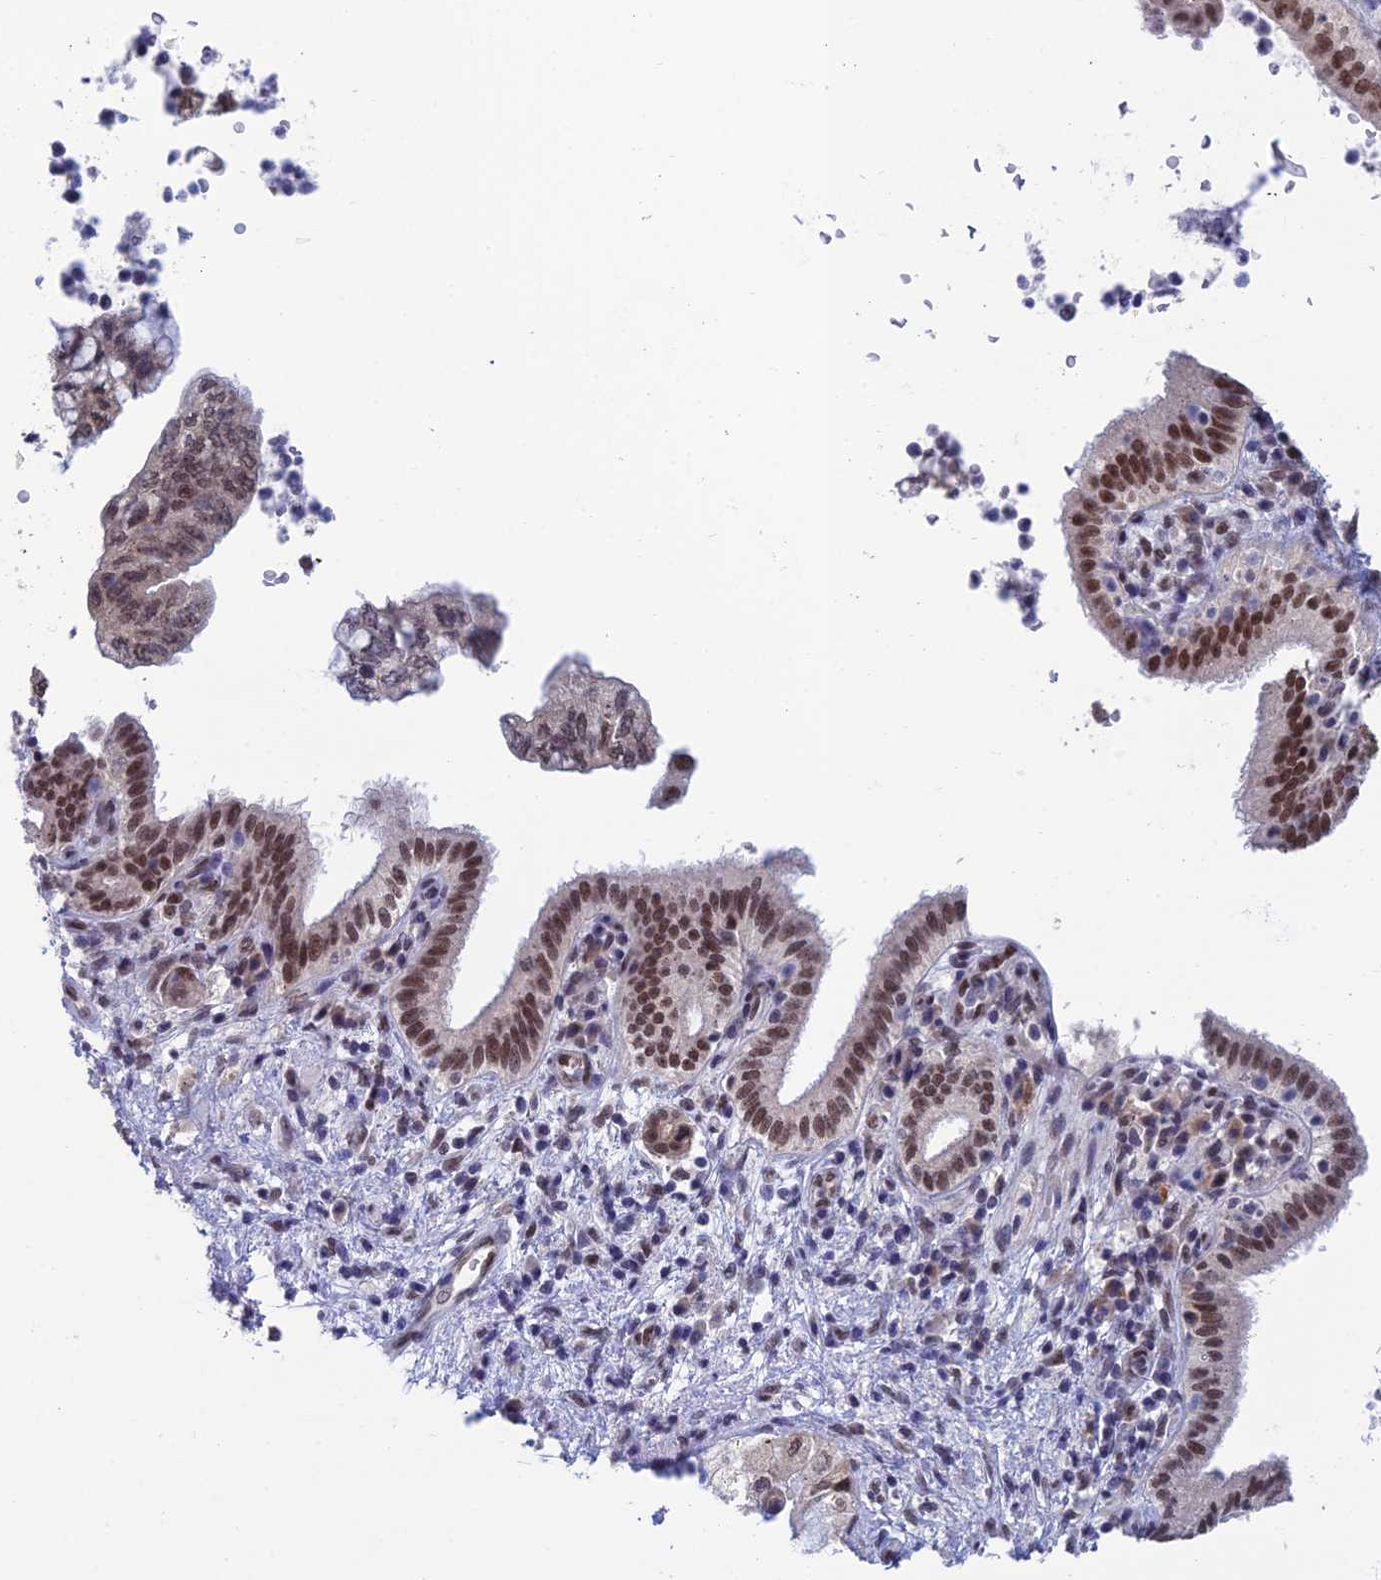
{"staining": {"intensity": "moderate", "quantity": ">75%", "location": "nuclear"}, "tissue": "pancreatic cancer", "cell_type": "Tumor cells", "image_type": "cancer", "snomed": [{"axis": "morphology", "description": "Adenocarcinoma, NOS"}, {"axis": "topography", "description": "Pancreas"}], "caption": "Pancreatic cancer was stained to show a protein in brown. There is medium levels of moderate nuclear staining in about >75% of tumor cells.", "gene": "NABP2", "patient": {"sex": "female", "age": 73}}